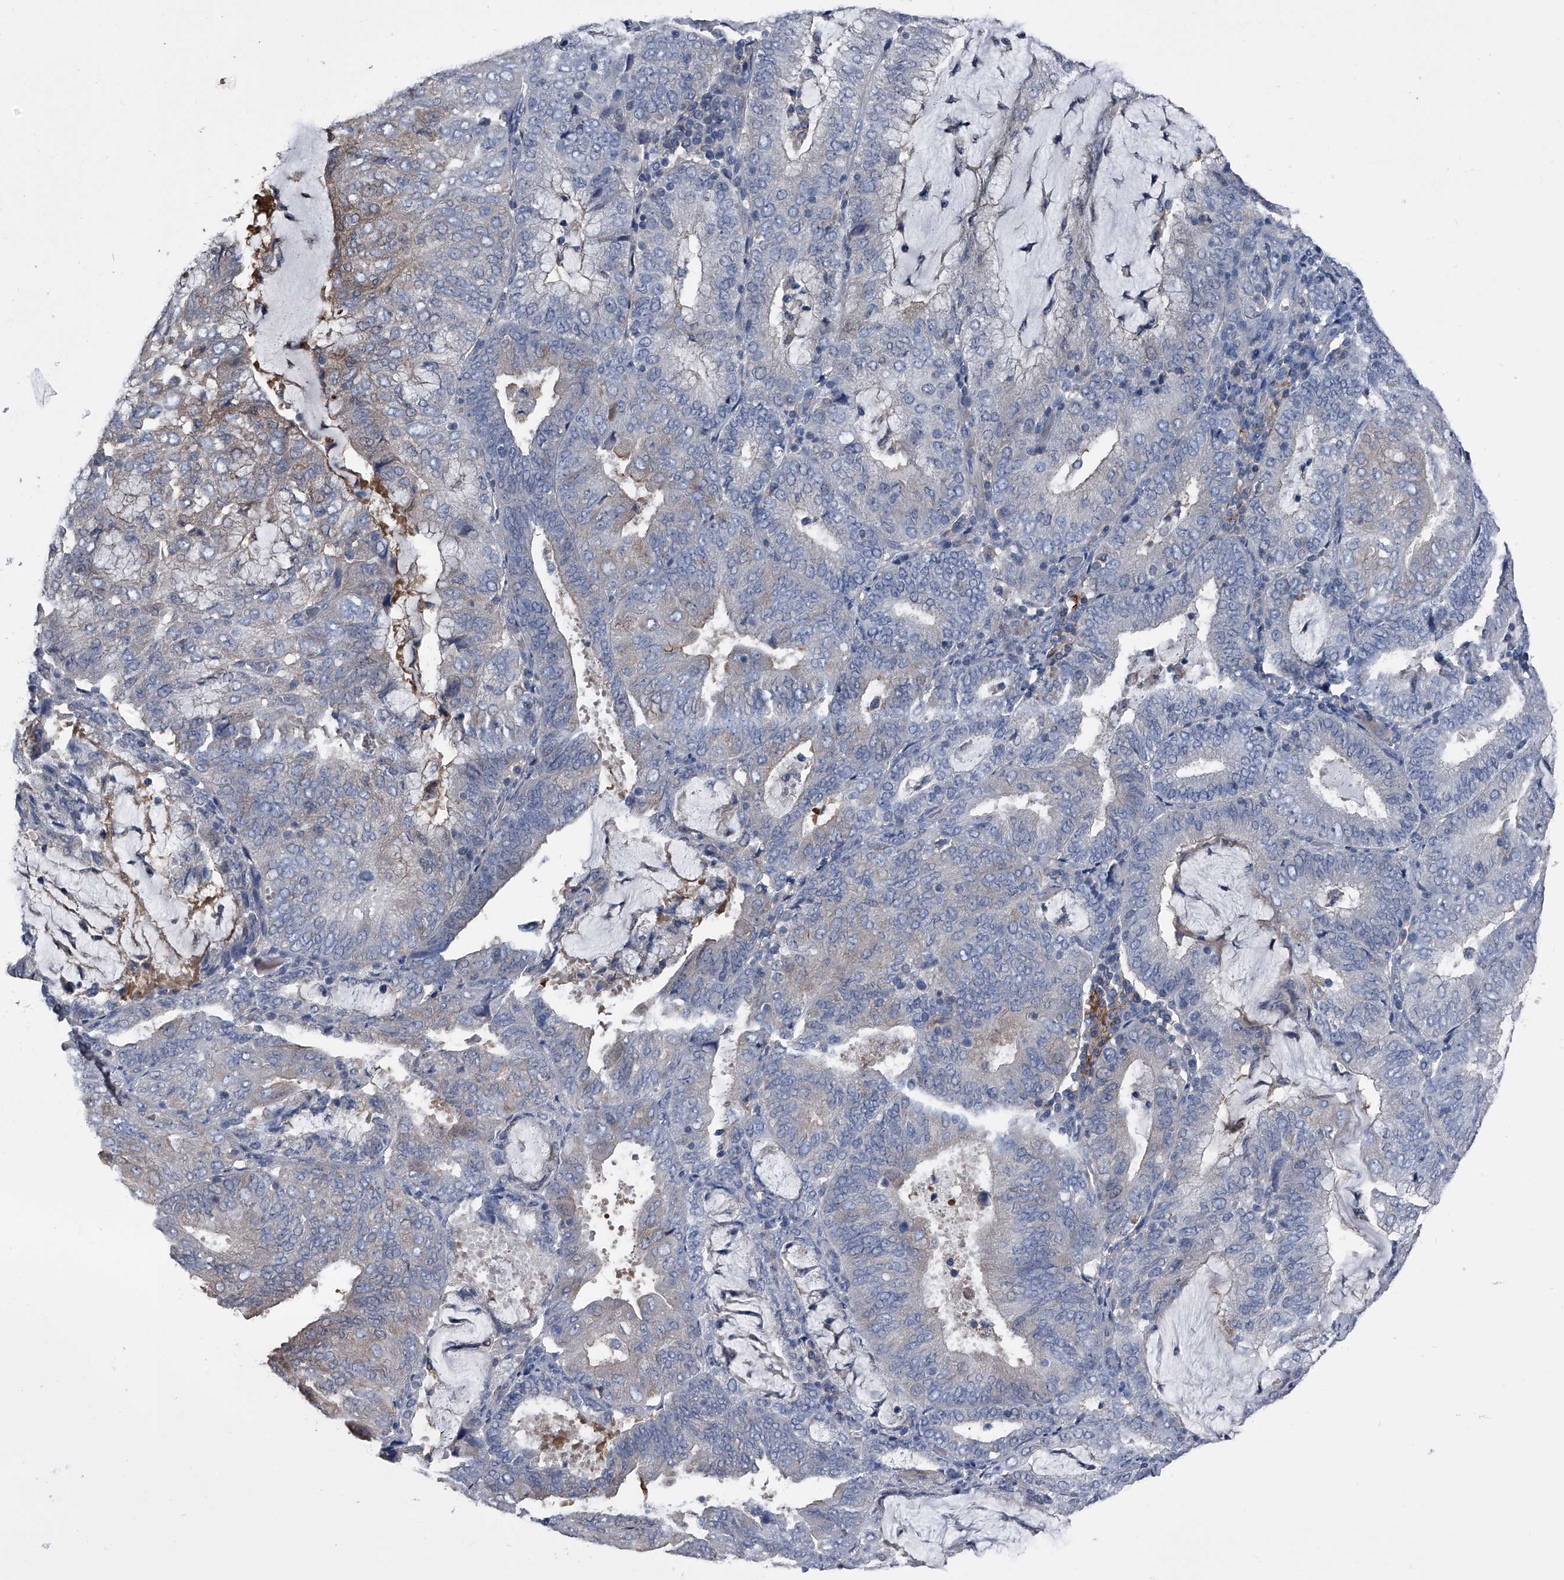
{"staining": {"intensity": "negative", "quantity": "none", "location": "none"}, "tissue": "endometrial cancer", "cell_type": "Tumor cells", "image_type": "cancer", "snomed": [{"axis": "morphology", "description": "Adenocarcinoma, NOS"}, {"axis": "topography", "description": "Endometrium"}], "caption": "DAB immunohistochemical staining of human endometrial adenocarcinoma reveals no significant staining in tumor cells.", "gene": "KIF13A", "patient": {"sex": "female", "age": 81}}